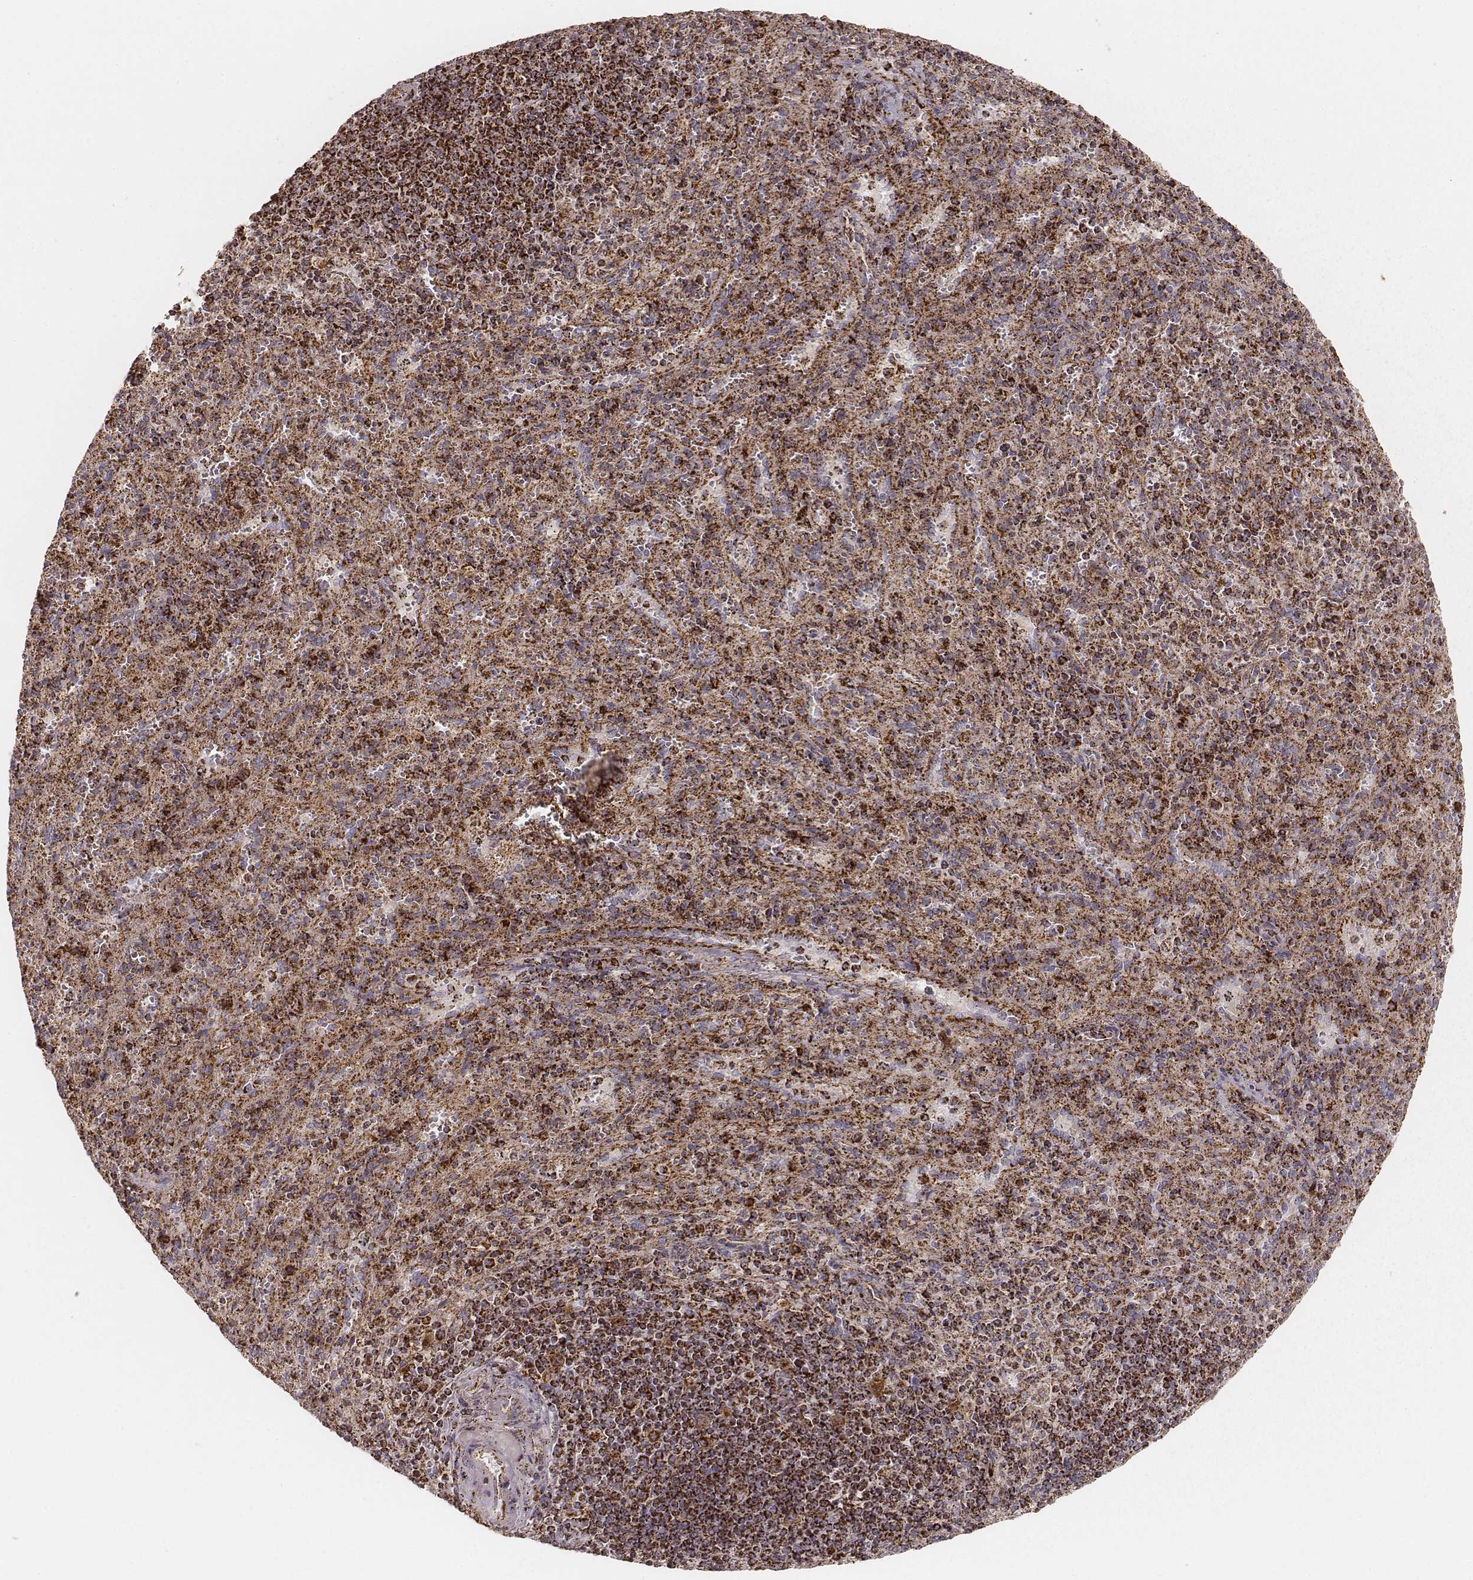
{"staining": {"intensity": "strong", "quantity": ">75%", "location": "cytoplasmic/membranous"}, "tissue": "spleen", "cell_type": "Cells in red pulp", "image_type": "normal", "snomed": [{"axis": "morphology", "description": "Normal tissue, NOS"}, {"axis": "topography", "description": "Spleen"}], "caption": "Protein analysis of unremarkable spleen shows strong cytoplasmic/membranous positivity in approximately >75% of cells in red pulp. The staining was performed using DAB to visualize the protein expression in brown, while the nuclei were stained in blue with hematoxylin (Magnification: 20x).", "gene": "CS", "patient": {"sex": "male", "age": 57}}